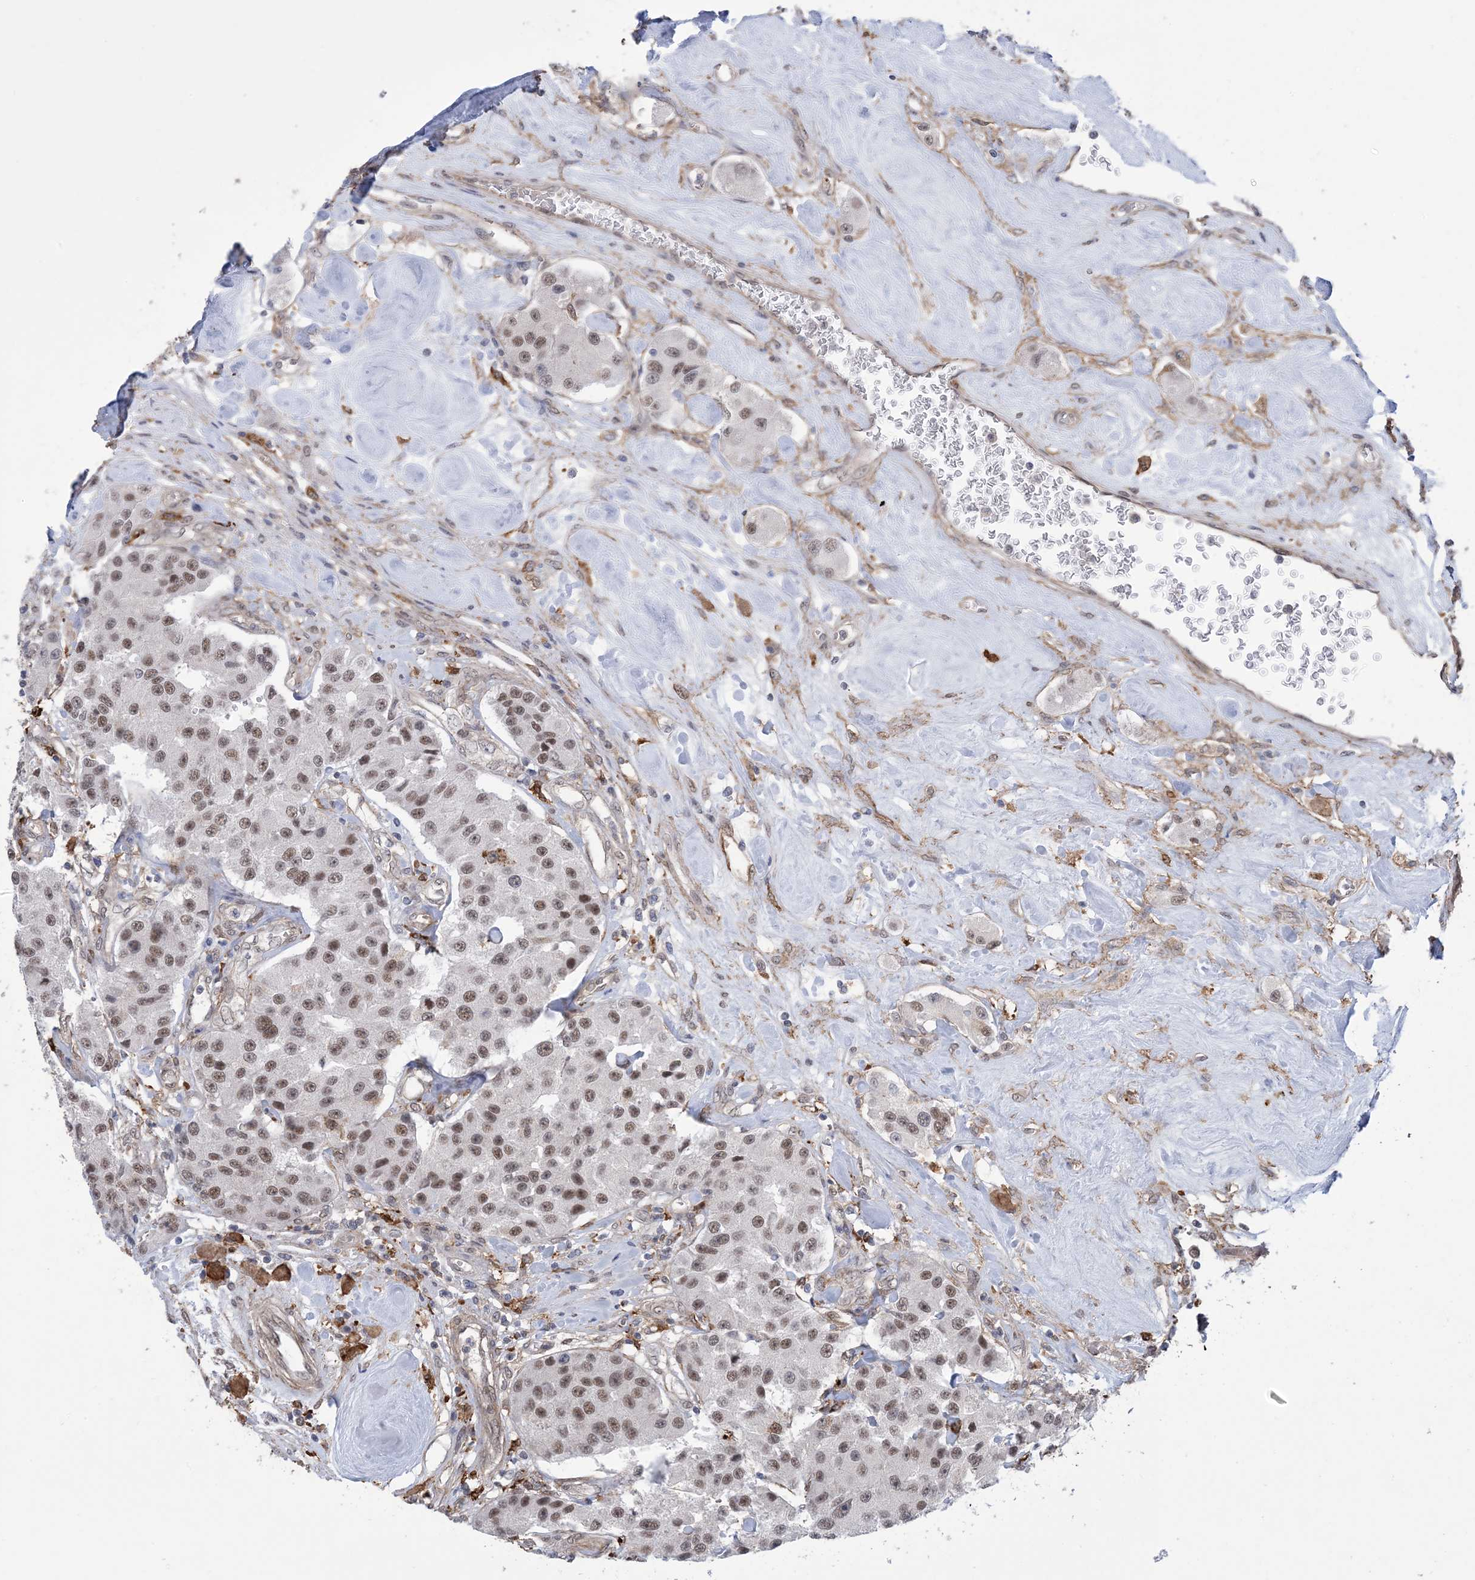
{"staining": {"intensity": "moderate", "quantity": ">75%", "location": "nuclear"}, "tissue": "carcinoid", "cell_type": "Tumor cells", "image_type": "cancer", "snomed": [{"axis": "morphology", "description": "Carcinoid, malignant, NOS"}, {"axis": "topography", "description": "Pancreas"}], "caption": "An immunohistochemistry histopathology image of tumor tissue is shown. Protein staining in brown highlights moderate nuclear positivity in carcinoid within tumor cells.", "gene": "ZNF8", "patient": {"sex": "male", "age": 41}}